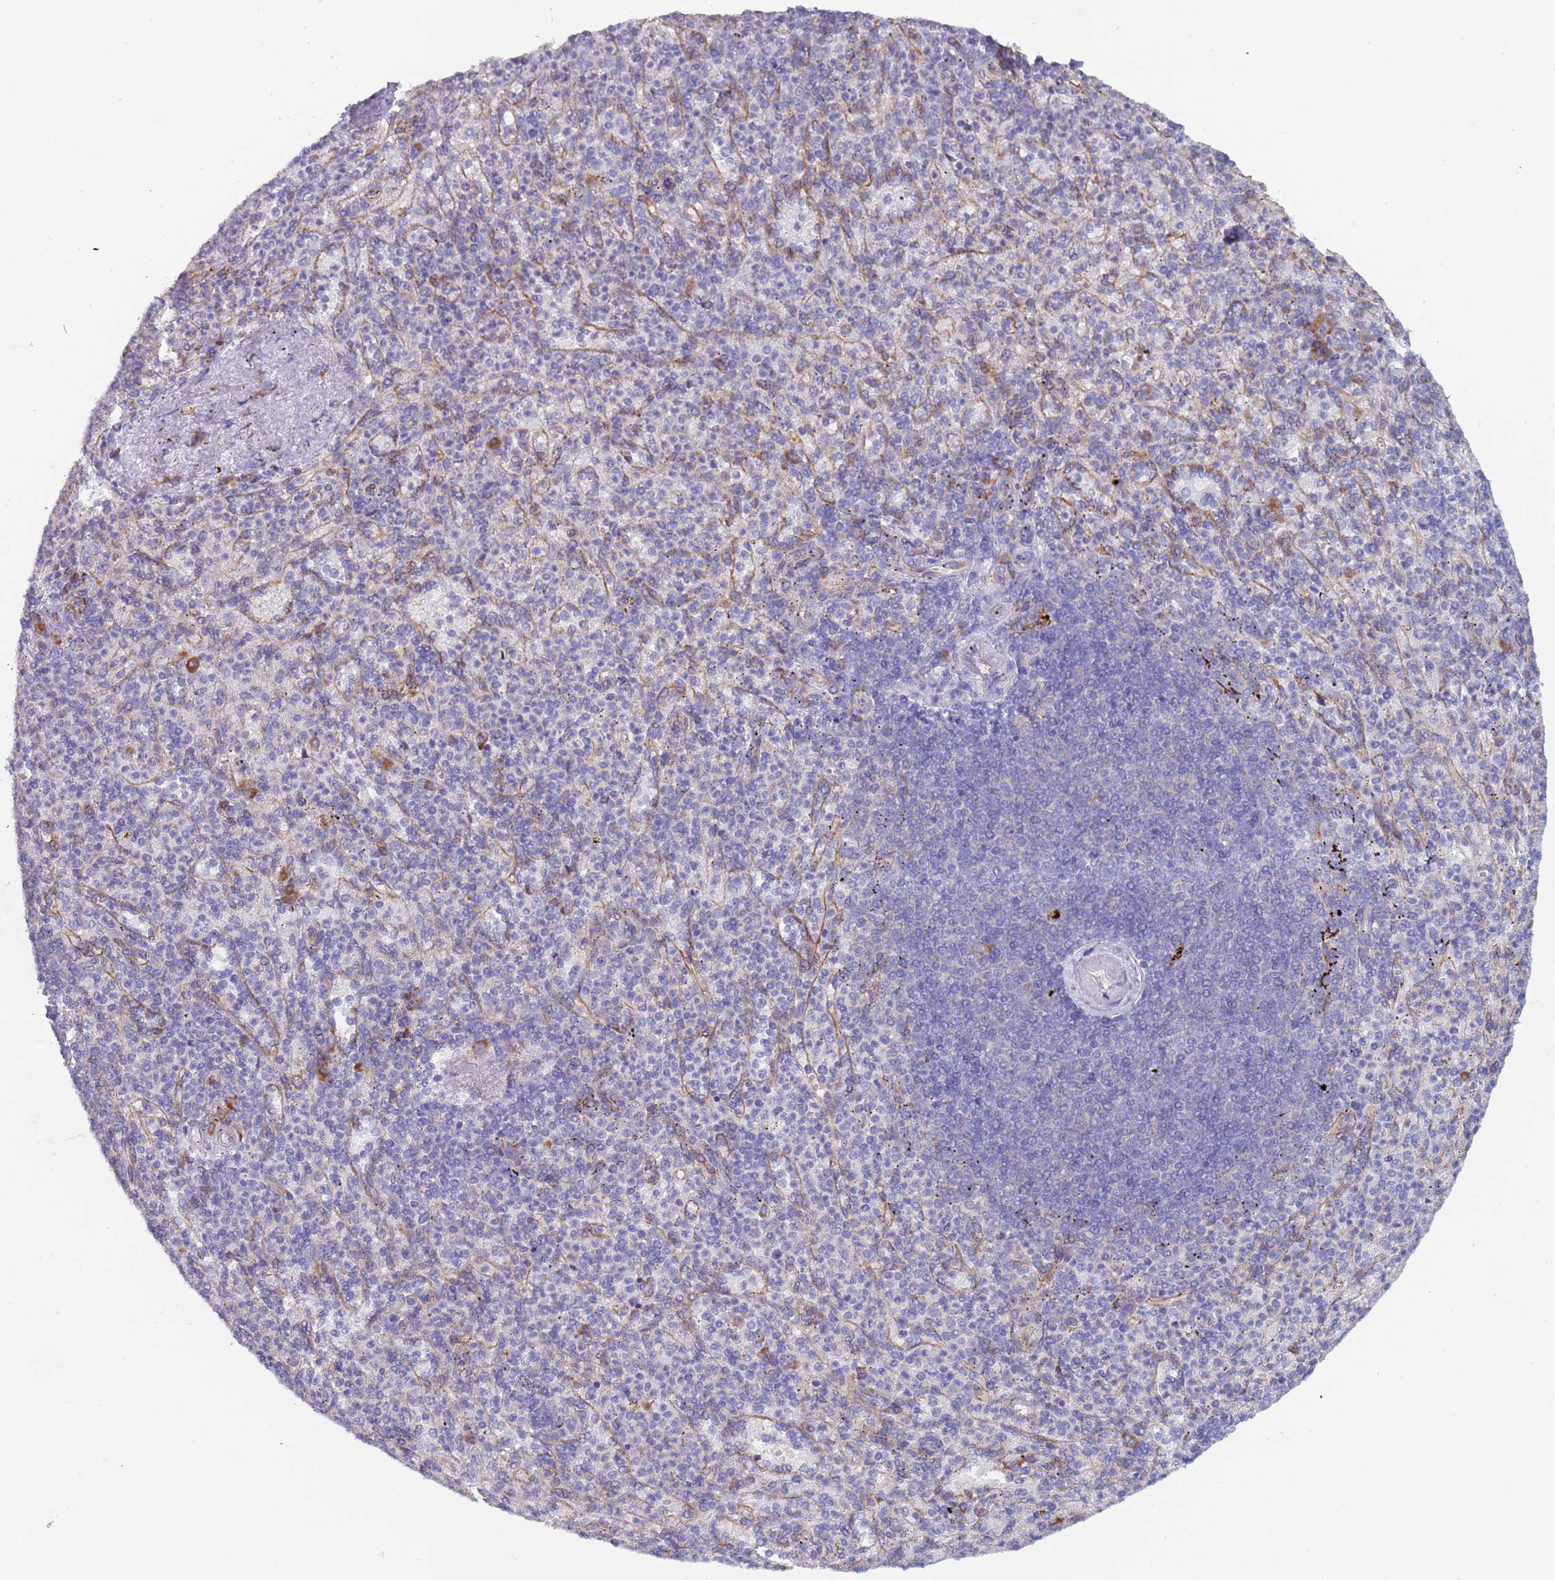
{"staining": {"intensity": "negative", "quantity": "none", "location": "none"}, "tissue": "spleen", "cell_type": "Cells in red pulp", "image_type": "normal", "snomed": [{"axis": "morphology", "description": "Normal tissue, NOS"}, {"axis": "topography", "description": "Spleen"}], "caption": "IHC micrograph of unremarkable spleen: human spleen stained with DAB reveals no significant protein expression in cells in red pulp. Nuclei are stained in blue.", "gene": "ENSG00000286098", "patient": {"sex": "female", "age": 74}}